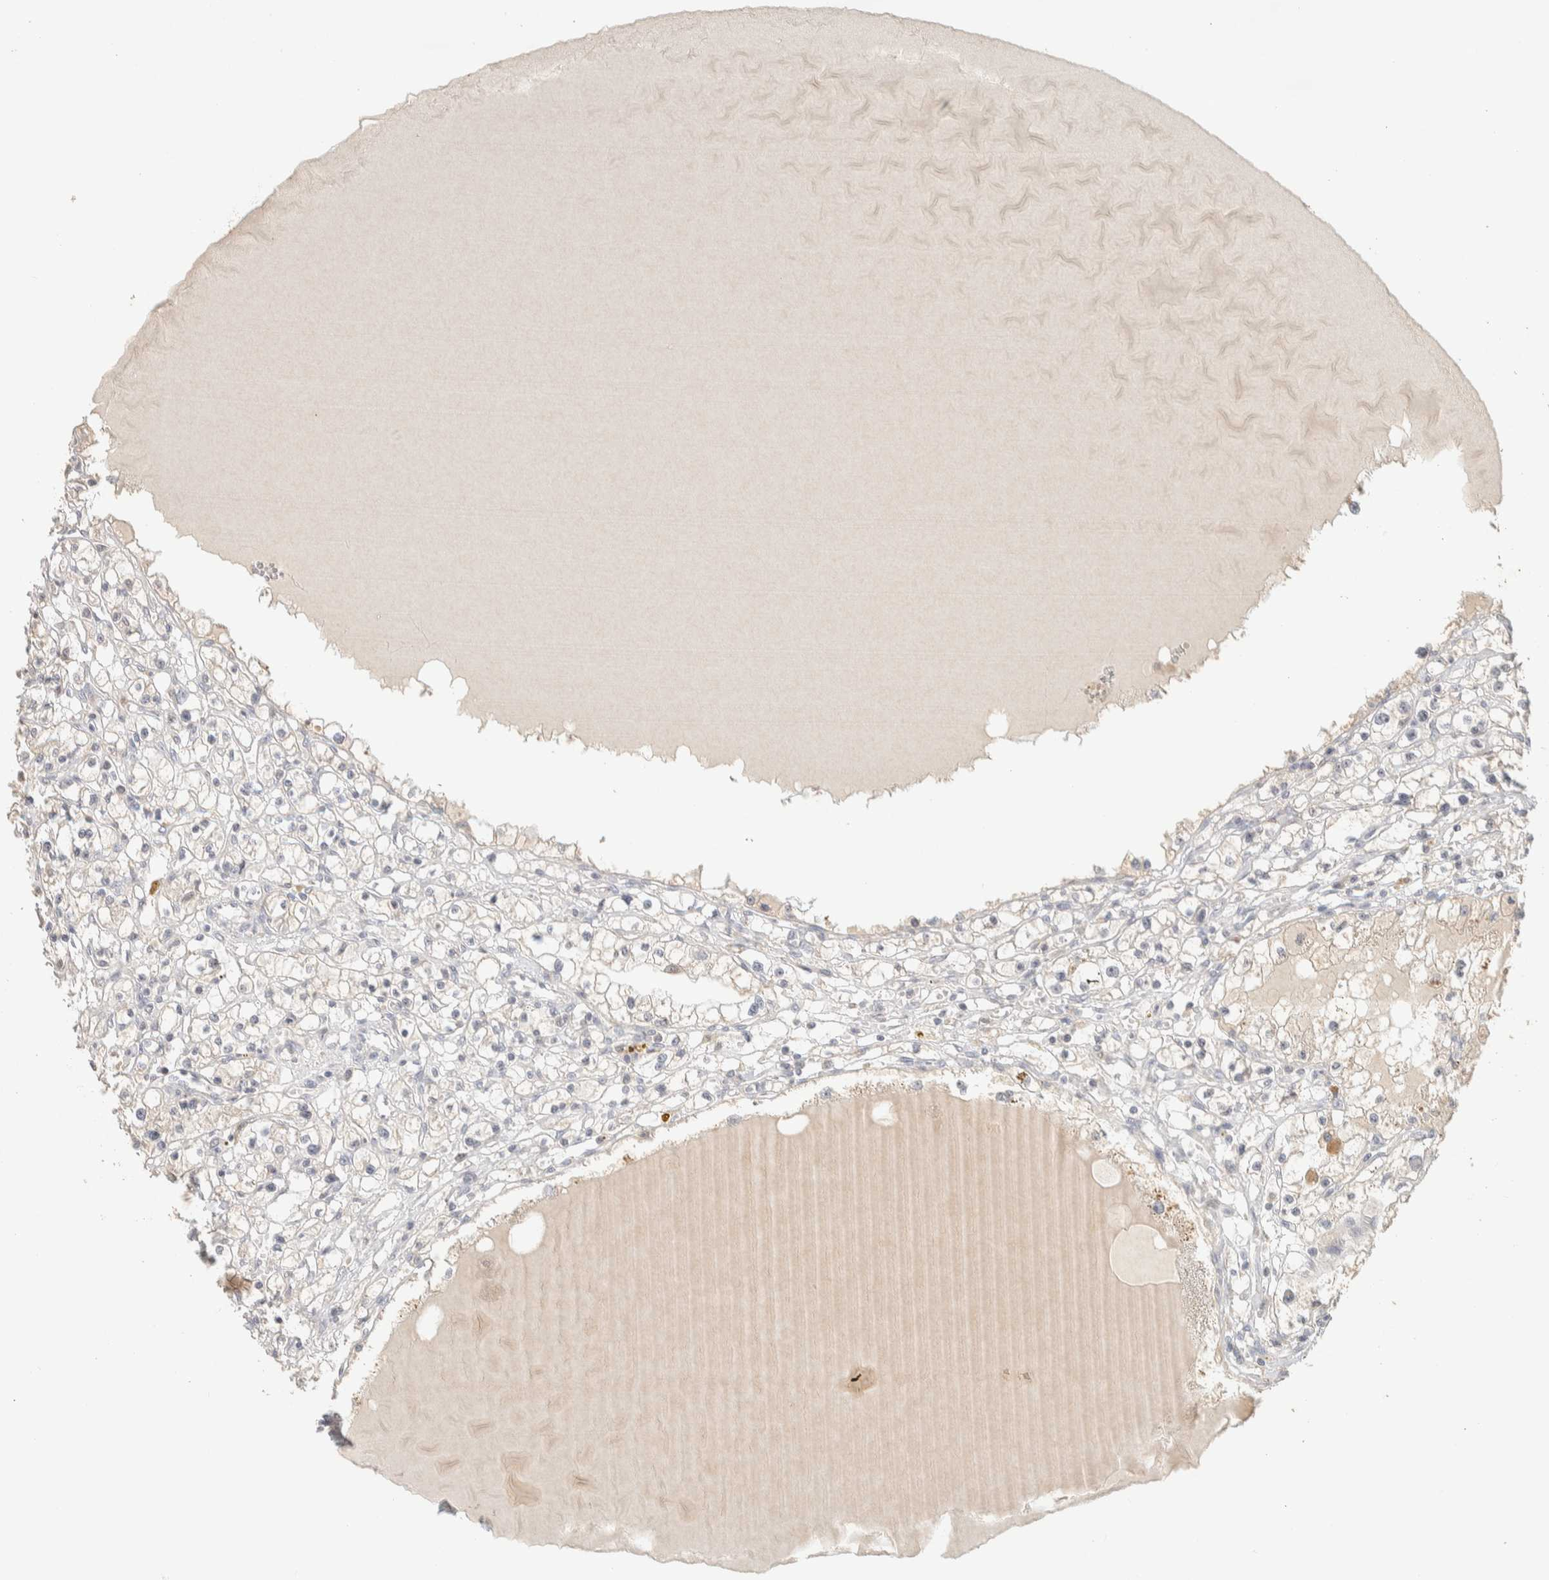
{"staining": {"intensity": "negative", "quantity": "none", "location": "none"}, "tissue": "renal cancer", "cell_type": "Tumor cells", "image_type": "cancer", "snomed": [{"axis": "morphology", "description": "Adenocarcinoma, NOS"}, {"axis": "topography", "description": "Kidney"}], "caption": "This is a micrograph of immunohistochemistry staining of renal cancer, which shows no expression in tumor cells.", "gene": "ITPA", "patient": {"sex": "male", "age": 56}}